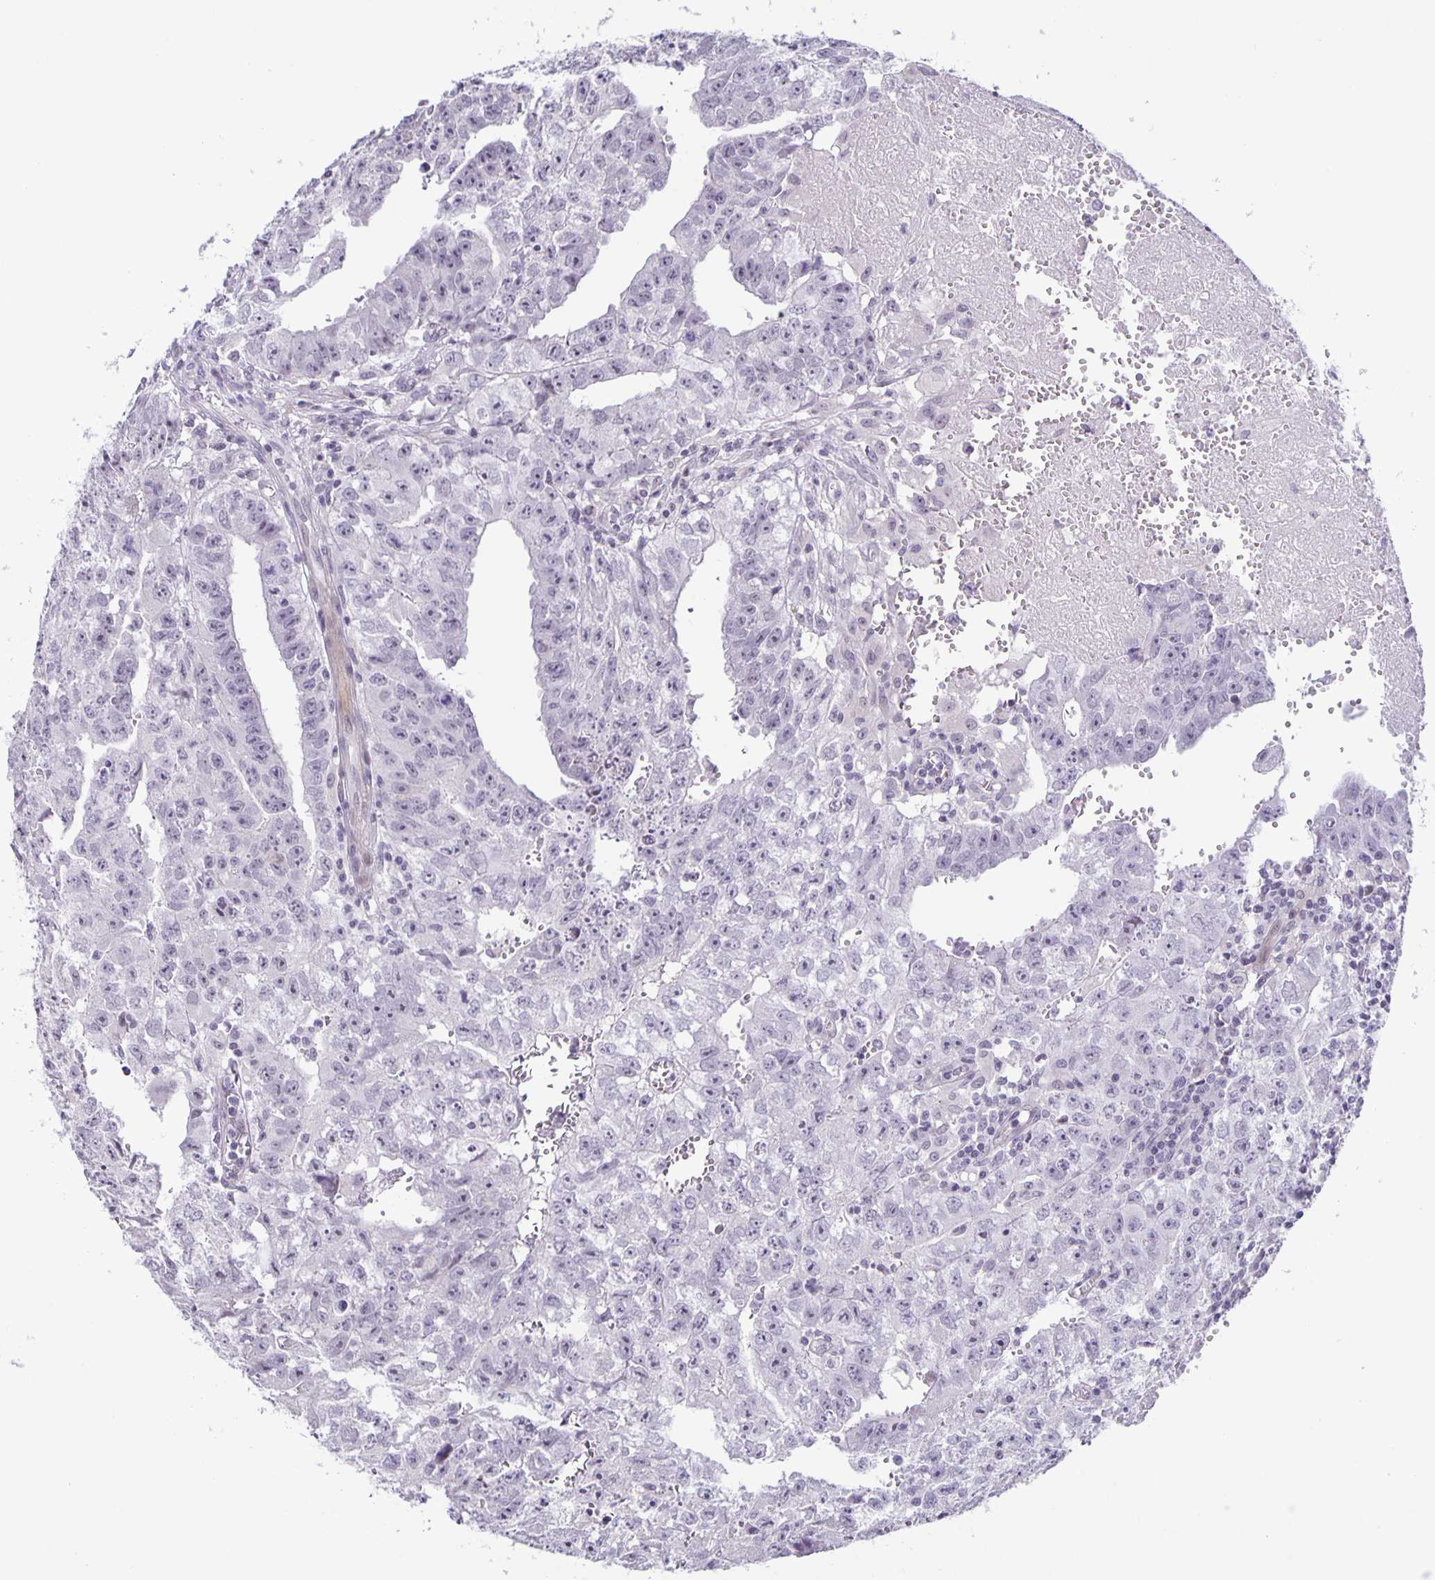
{"staining": {"intensity": "negative", "quantity": "none", "location": "none"}, "tissue": "testis cancer", "cell_type": "Tumor cells", "image_type": "cancer", "snomed": [{"axis": "morphology", "description": "Carcinoma, Embryonal, NOS"}, {"axis": "morphology", "description": "Teratoma, malignant, NOS"}, {"axis": "topography", "description": "Testis"}], "caption": "IHC histopathology image of neoplastic tissue: human testis teratoma (malignant) stained with DAB (3,3'-diaminobenzidine) exhibits no significant protein positivity in tumor cells. (DAB immunohistochemistry with hematoxylin counter stain).", "gene": "PHRF1", "patient": {"sex": "male", "age": 24}}